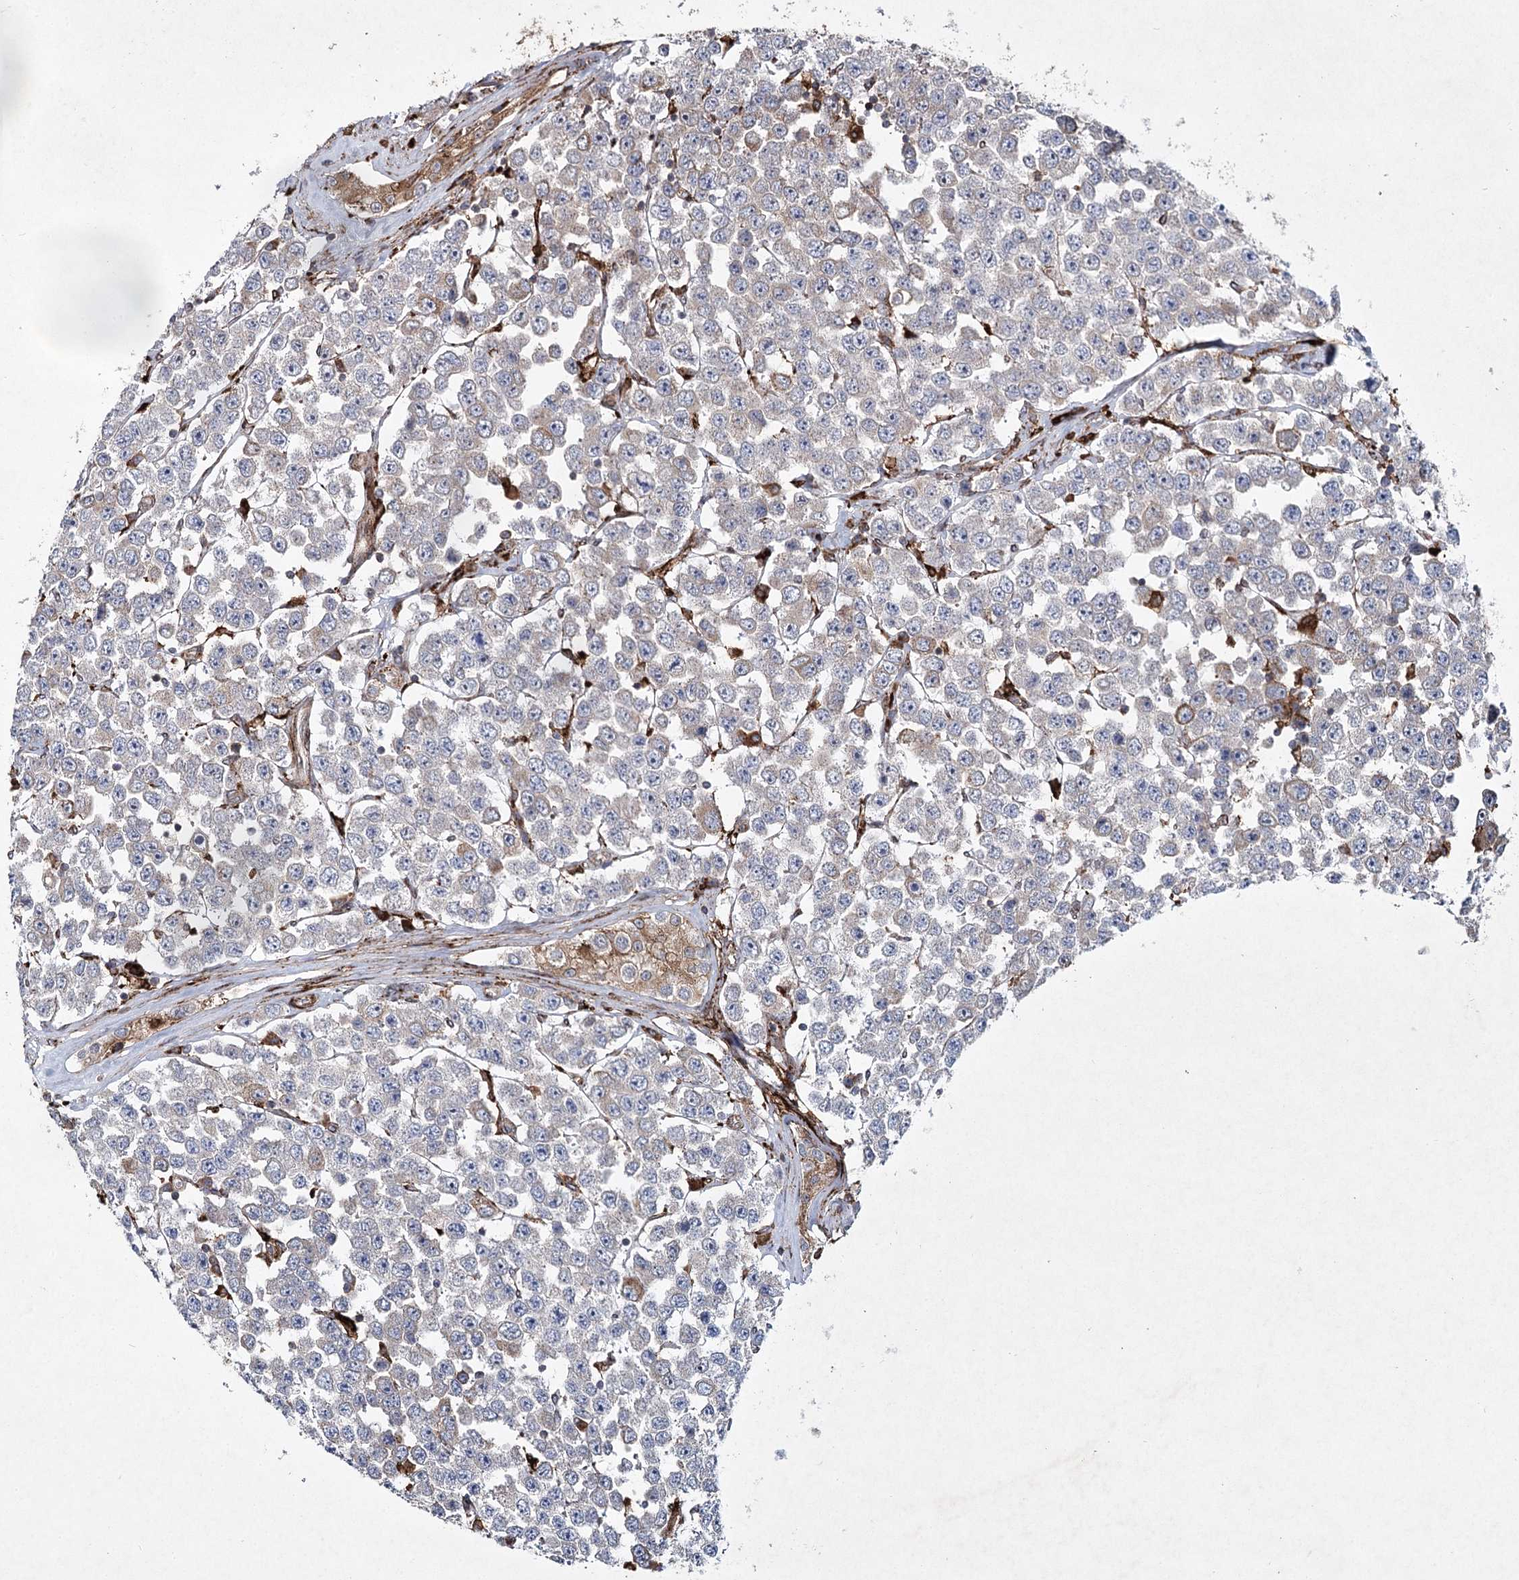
{"staining": {"intensity": "weak", "quantity": "<25%", "location": "cytoplasmic/membranous"}, "tissue": "testis cancer", "cell_type": "Tumor cells", "image_type": "cancer", "snomed": [{"axis": "morphology", "description": "Seminoma, NOS"}, {"axis": "topography", "description": "Testis"}], "caption": "A high-resolution image shows immunohistochemistry staining of testis cancer, which reveals no significant positivity in tumor cells.", "gene": "DCUN1D4", "patient": {"sex": "male", "age": 28}}